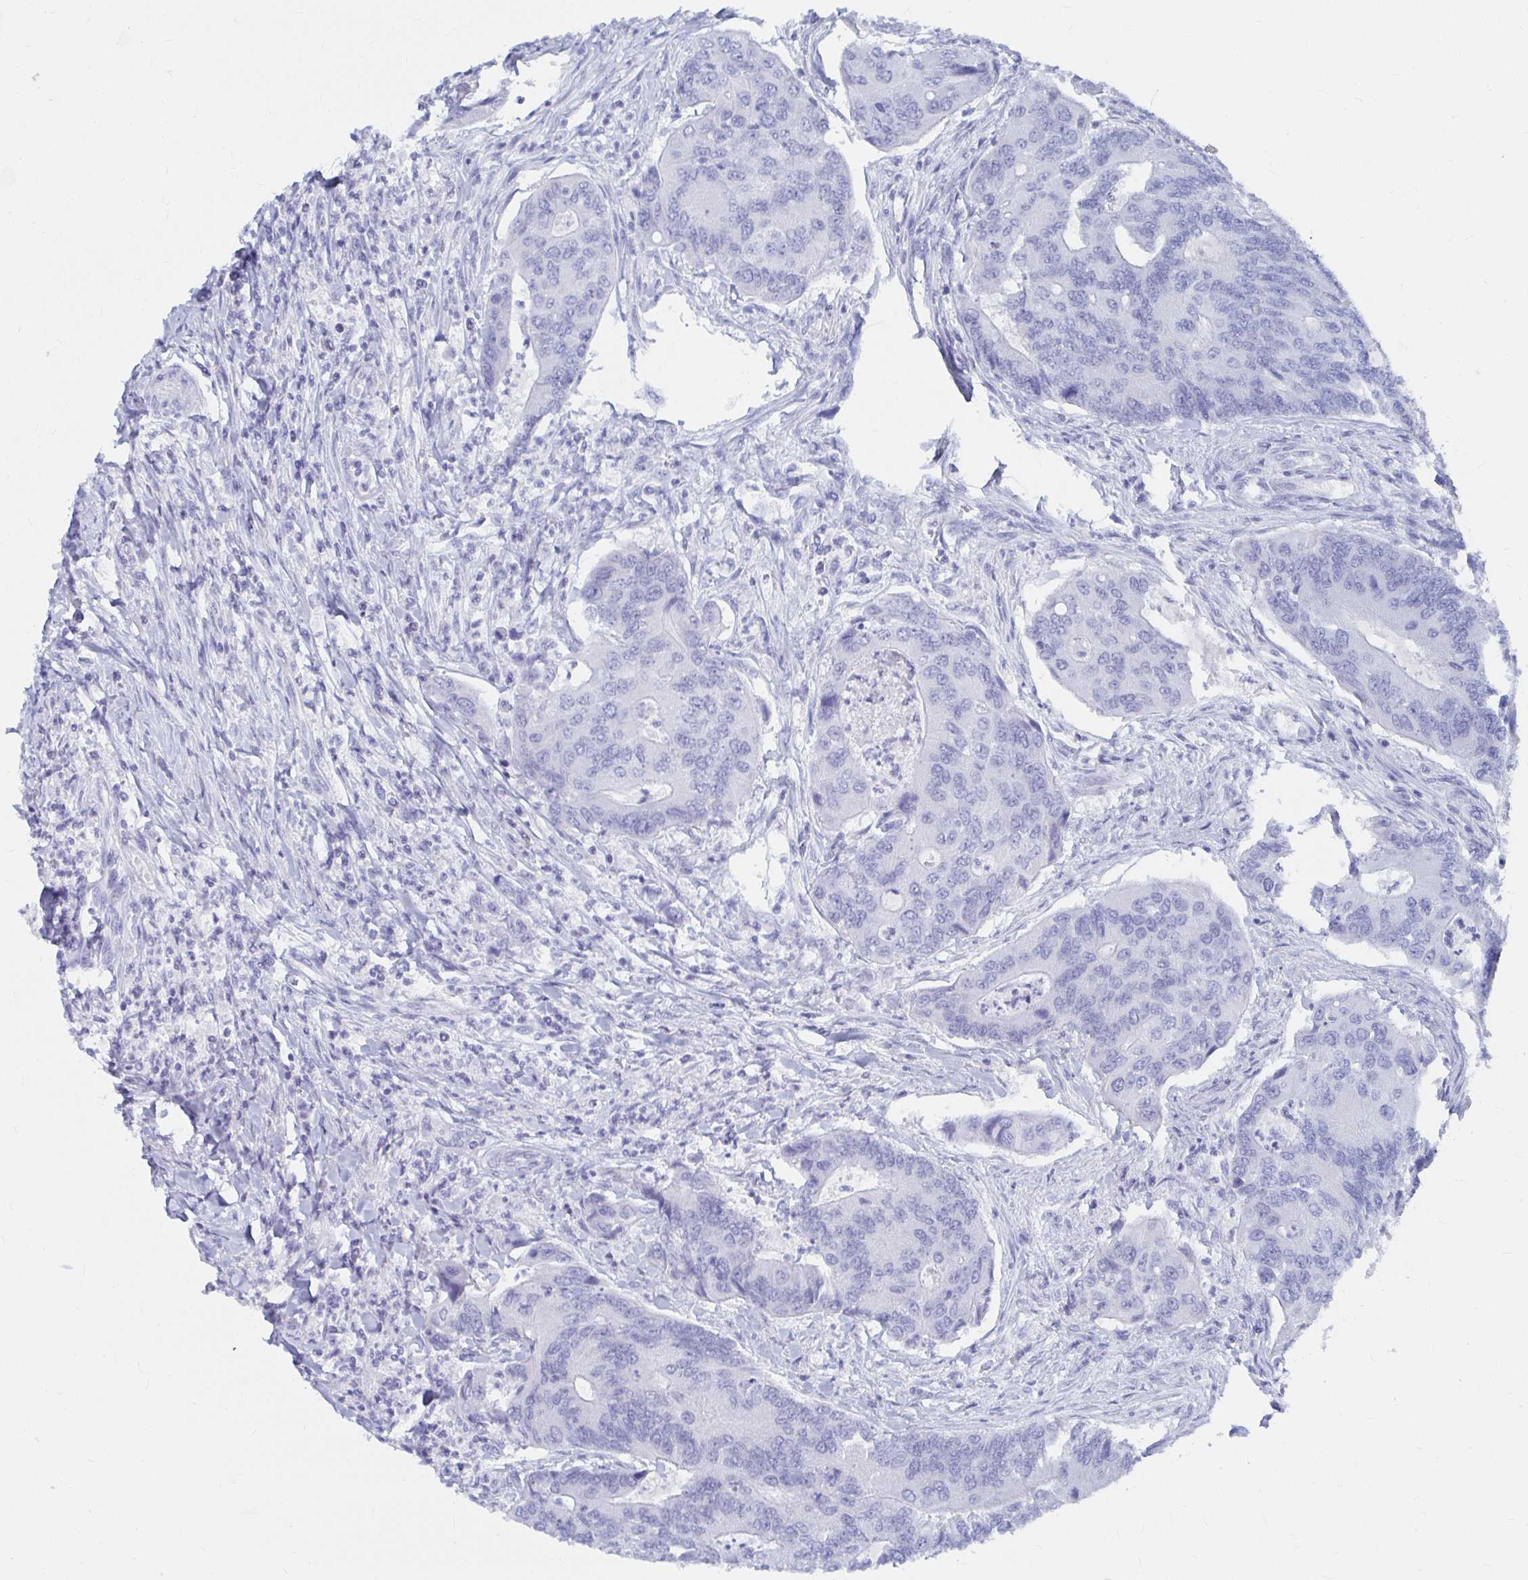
{"staining": {"intensity": "negative", "quantity": "none", "location": "none"}, "tissue": "colorectal cancer", "cell_type": "Tumor cells", "image_type": "cancer", "snomed": [{"axis": "morphology", "description": "Adenocarcinoma, NOS"}, {"axis": "topography", "description": "Colon"}], "caption": "The histopathology image reveals no significant staining in tumor cells of colorectal cancer (adenocarcinoma). (Stains: DAB (3,3'-diaminobenzidine) immunohistochemistry (IHC) with hematoxylin counter stain, Microscopy: brightfield microscopy at high magnification).", "gene": "CA9", "patient": {"sex": "female", "age": 67}}